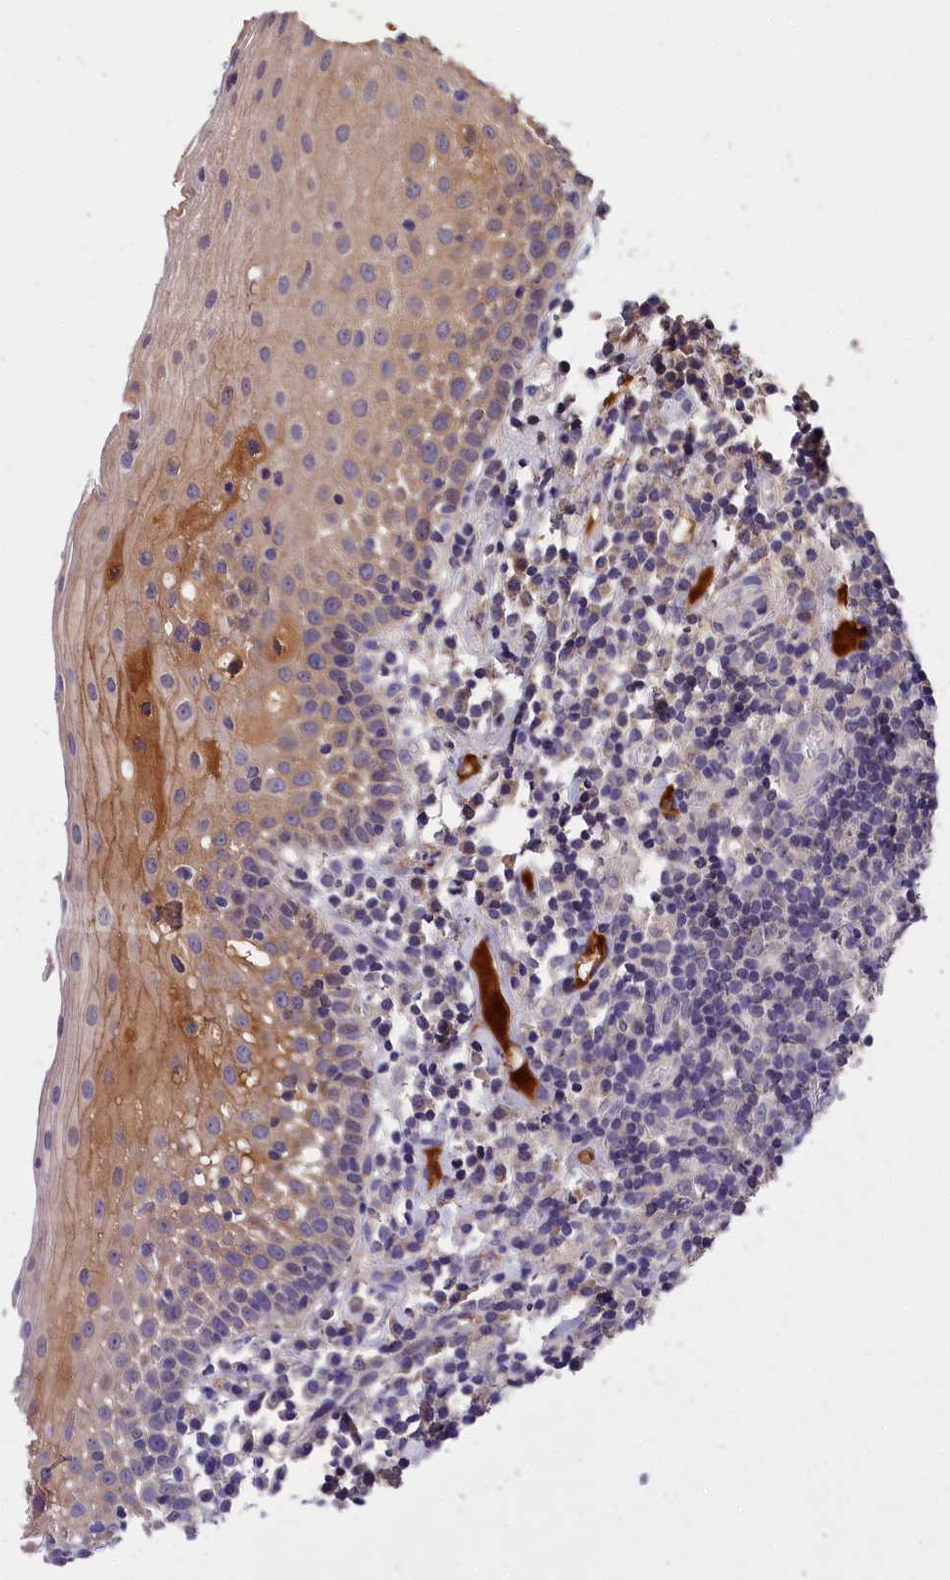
{"staining": {"intensity": "moderate", "quantity": "<25%", "location": "cytoplasmic/membranous"}, "tissue": "oral mucosa", "cell_type": "Squamous epithelial cells", "image_type": "normal", "snomed": [{"axis": "morphology", "description": "Normal tissue, NOS"}, {"axis": "topography", "description": "Oral tissue"}], "caption": "Approximately <25% of squamous epithelial cells in unremarkable human oral mucosa exhibit moderate cytoplasmic/membranous protein expression as visualized by brown immunohistochemical staining.", "gene": "ITIH1", "patient": {"sex": "female", "age": 69}}